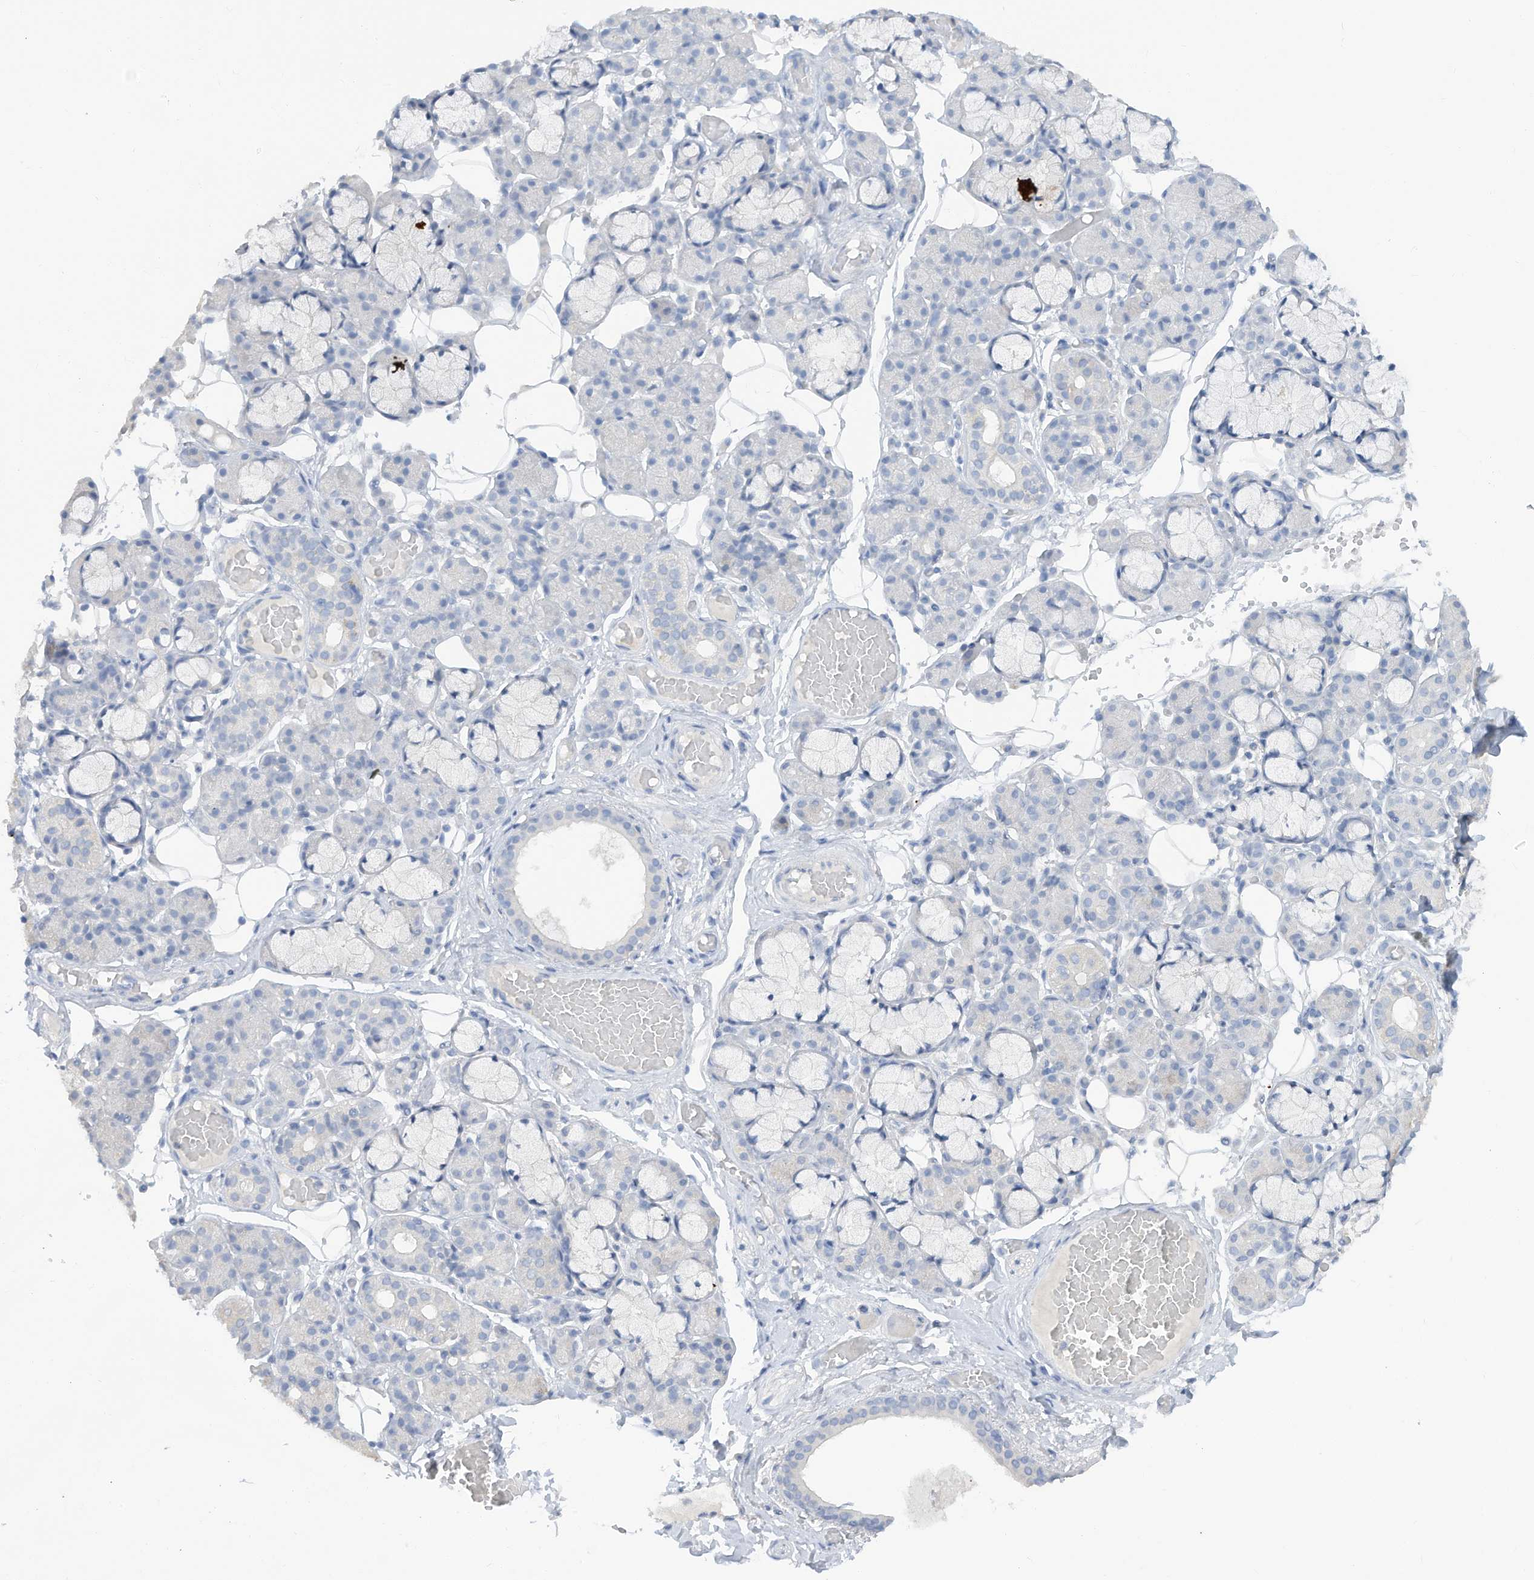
{"staining": {"intensity": "negative", "quantity": "none", "location": "none"}, "tissue": "salivary gland", "cell_type": "Glandular cells", "image_type": "normal", "snomed": [{"axis": "morphology", "description": "Normal tissue, NOS"}, {"axis": "topography", "description": "Salivary gland"}], "caption": "Protein analysis of normal salivary gland reveals no significant positivity in glandular cells. (DAB IHC visualized using brightfield microscopy, high magnification).", "gene": "HAS3", "patient": {"sex": "male", "age": 63}}